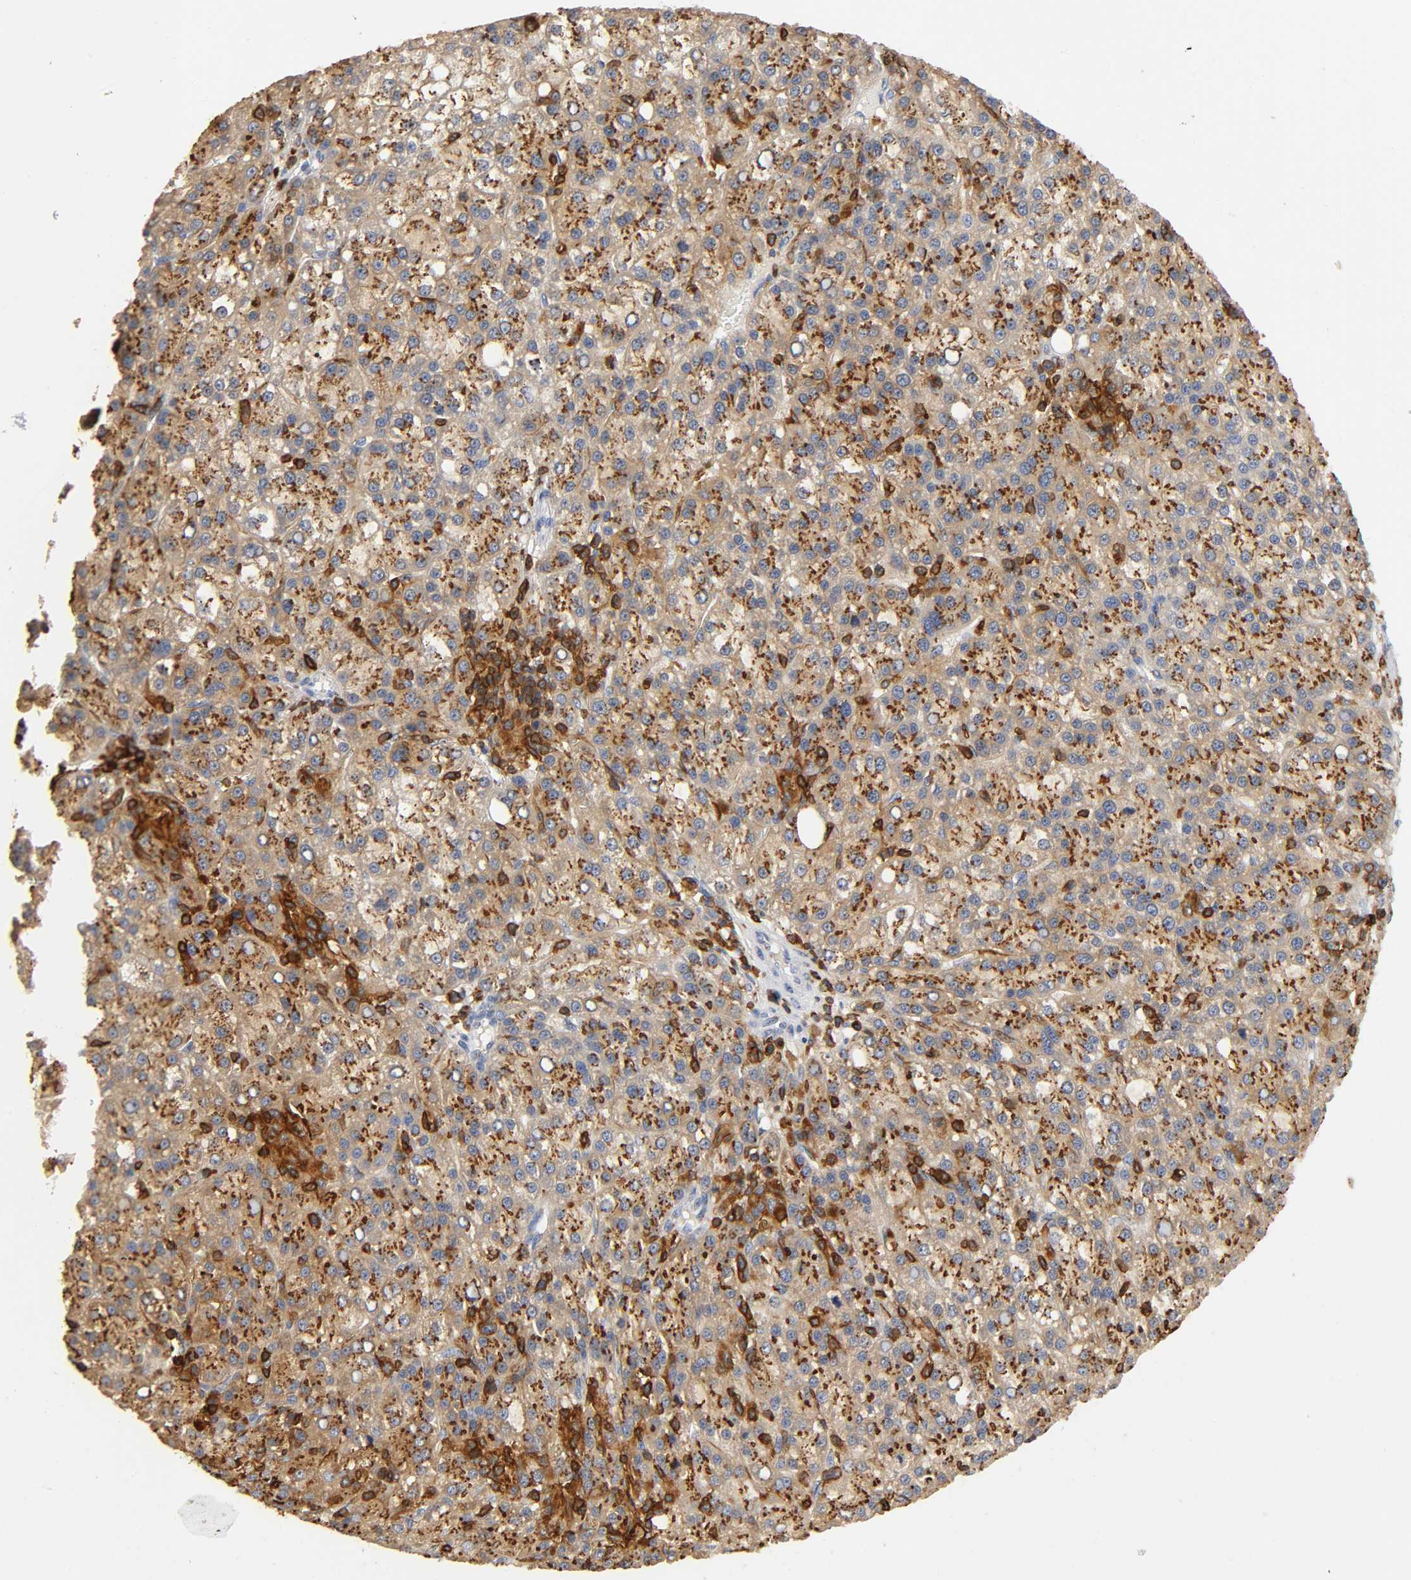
{"staining": {"intensity": "strong", "quantity": ">75%", "location": "cytoplasmic/membranous"}, "tissue": "liver cancer", "cell_type": "Tumor cells", "image_type": "cancer", "snomed": [{"axis": "morphology", "description": "Carcinoma, Hepatocellular, NOS"}, {"axis": "topography", "description": "Liver"}], "caption": "Hepatocellular carcinoma (liver) stained with a brown dye displays strong cytoplasmic/membranous positive staining in approximately >75% of tumor cells.", "gene": "CAPN10", "patient": {"sex": "female", "age": 58}}